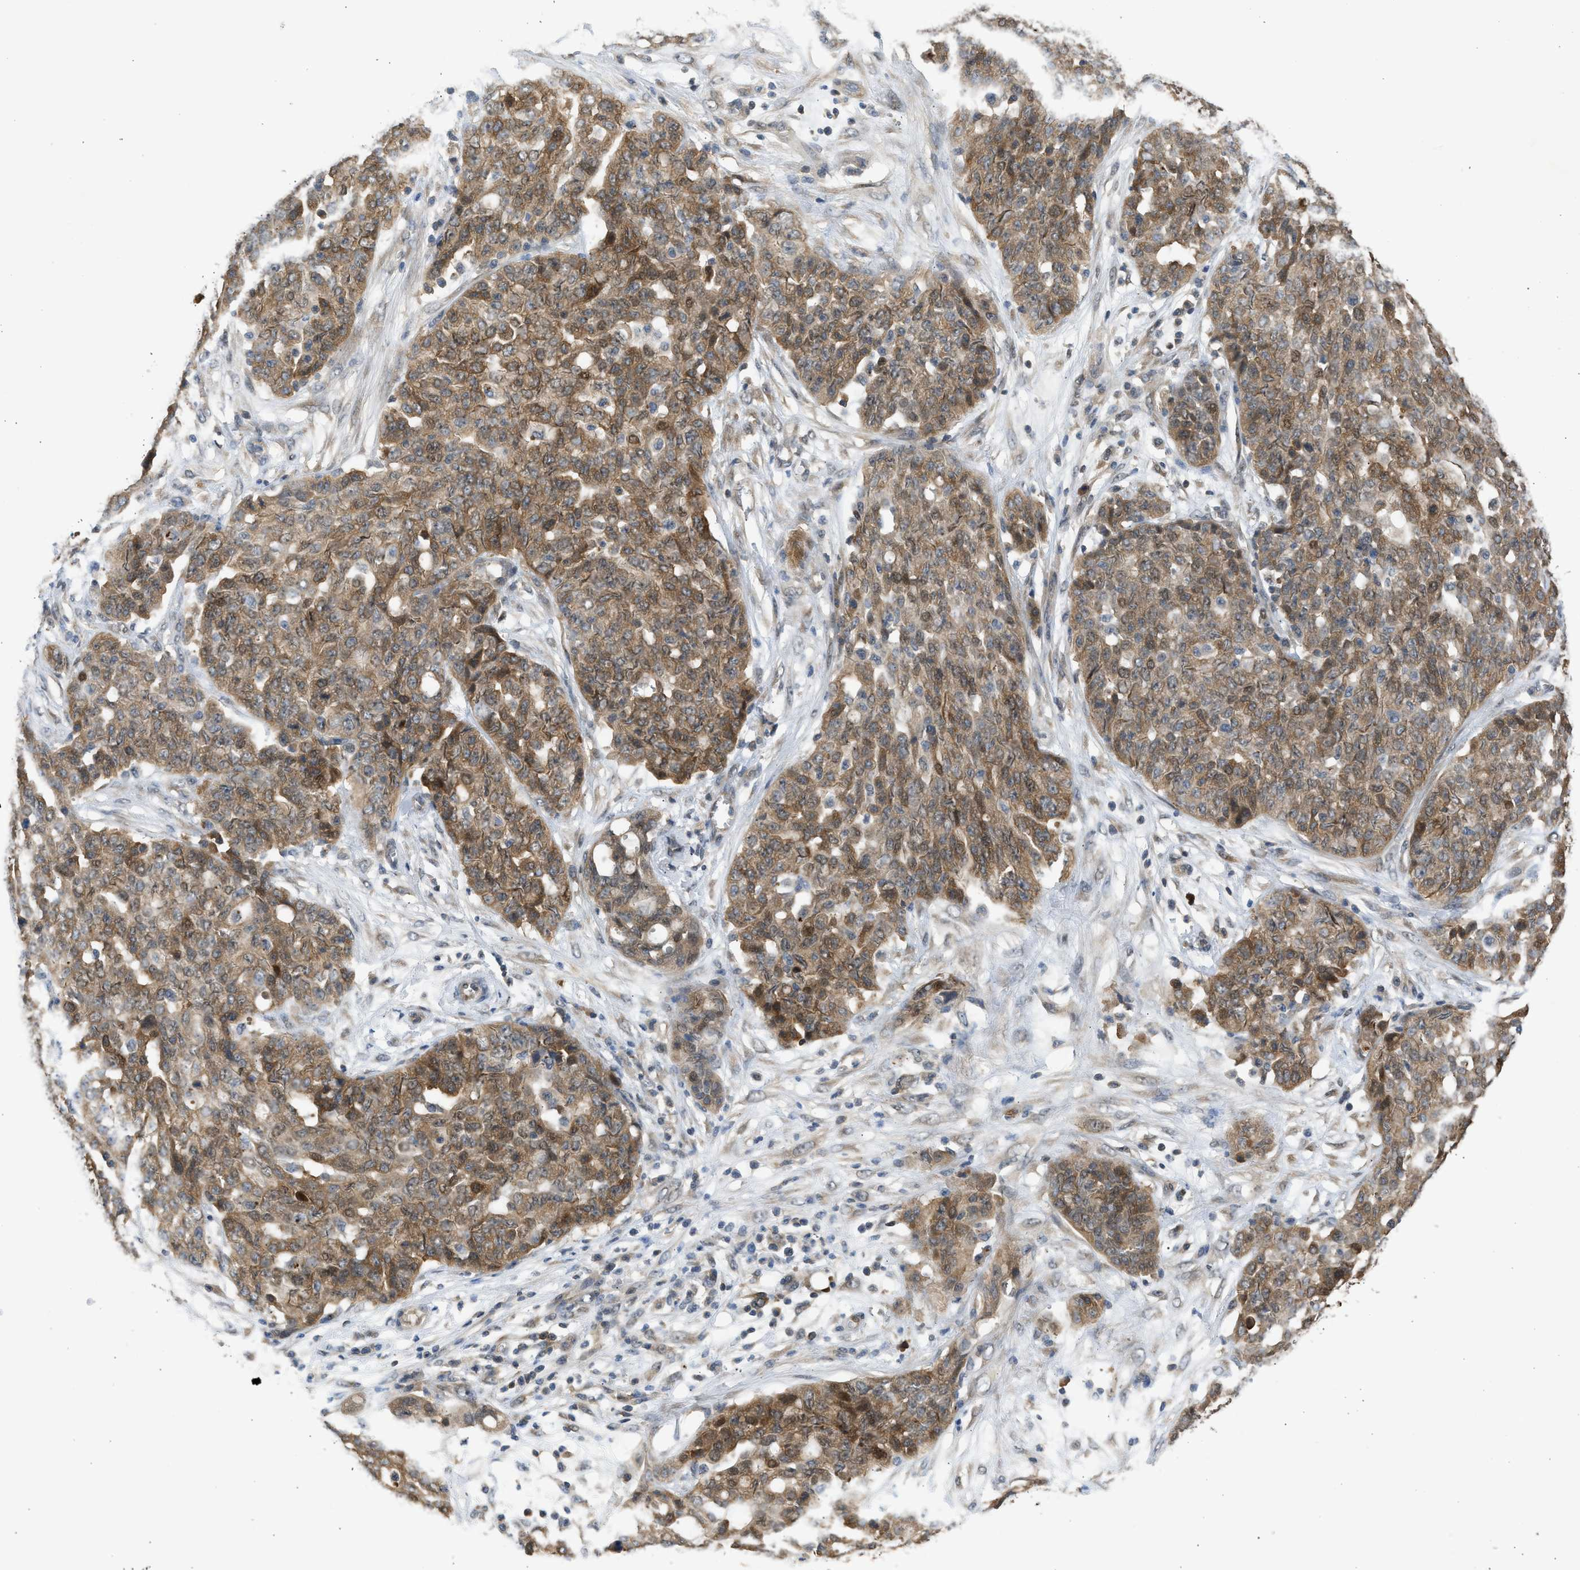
{"staining": {"intensity": "moderate", "quantity": ">75%", "location": "cytoplasmic/membranous"}, "tissue": "ovarian cancer", "cell_type": "Tumor cells", "image_type": "cancer", "snomed": [{"axis": "morphology", "description": "Cystadenocarcinoma, serous, NOS"}, {"axis": "topography", "description": "Soft tissue"}, {"axis": "topography", "description": "Ovary"}], "caption": "Human ovarian serous cystadenocarcinoma stained with a protein marker demonstrates moderate staining in tumor cells.", "gene": "MAPK7", "patient": {"sex": "female", "age": 57}}